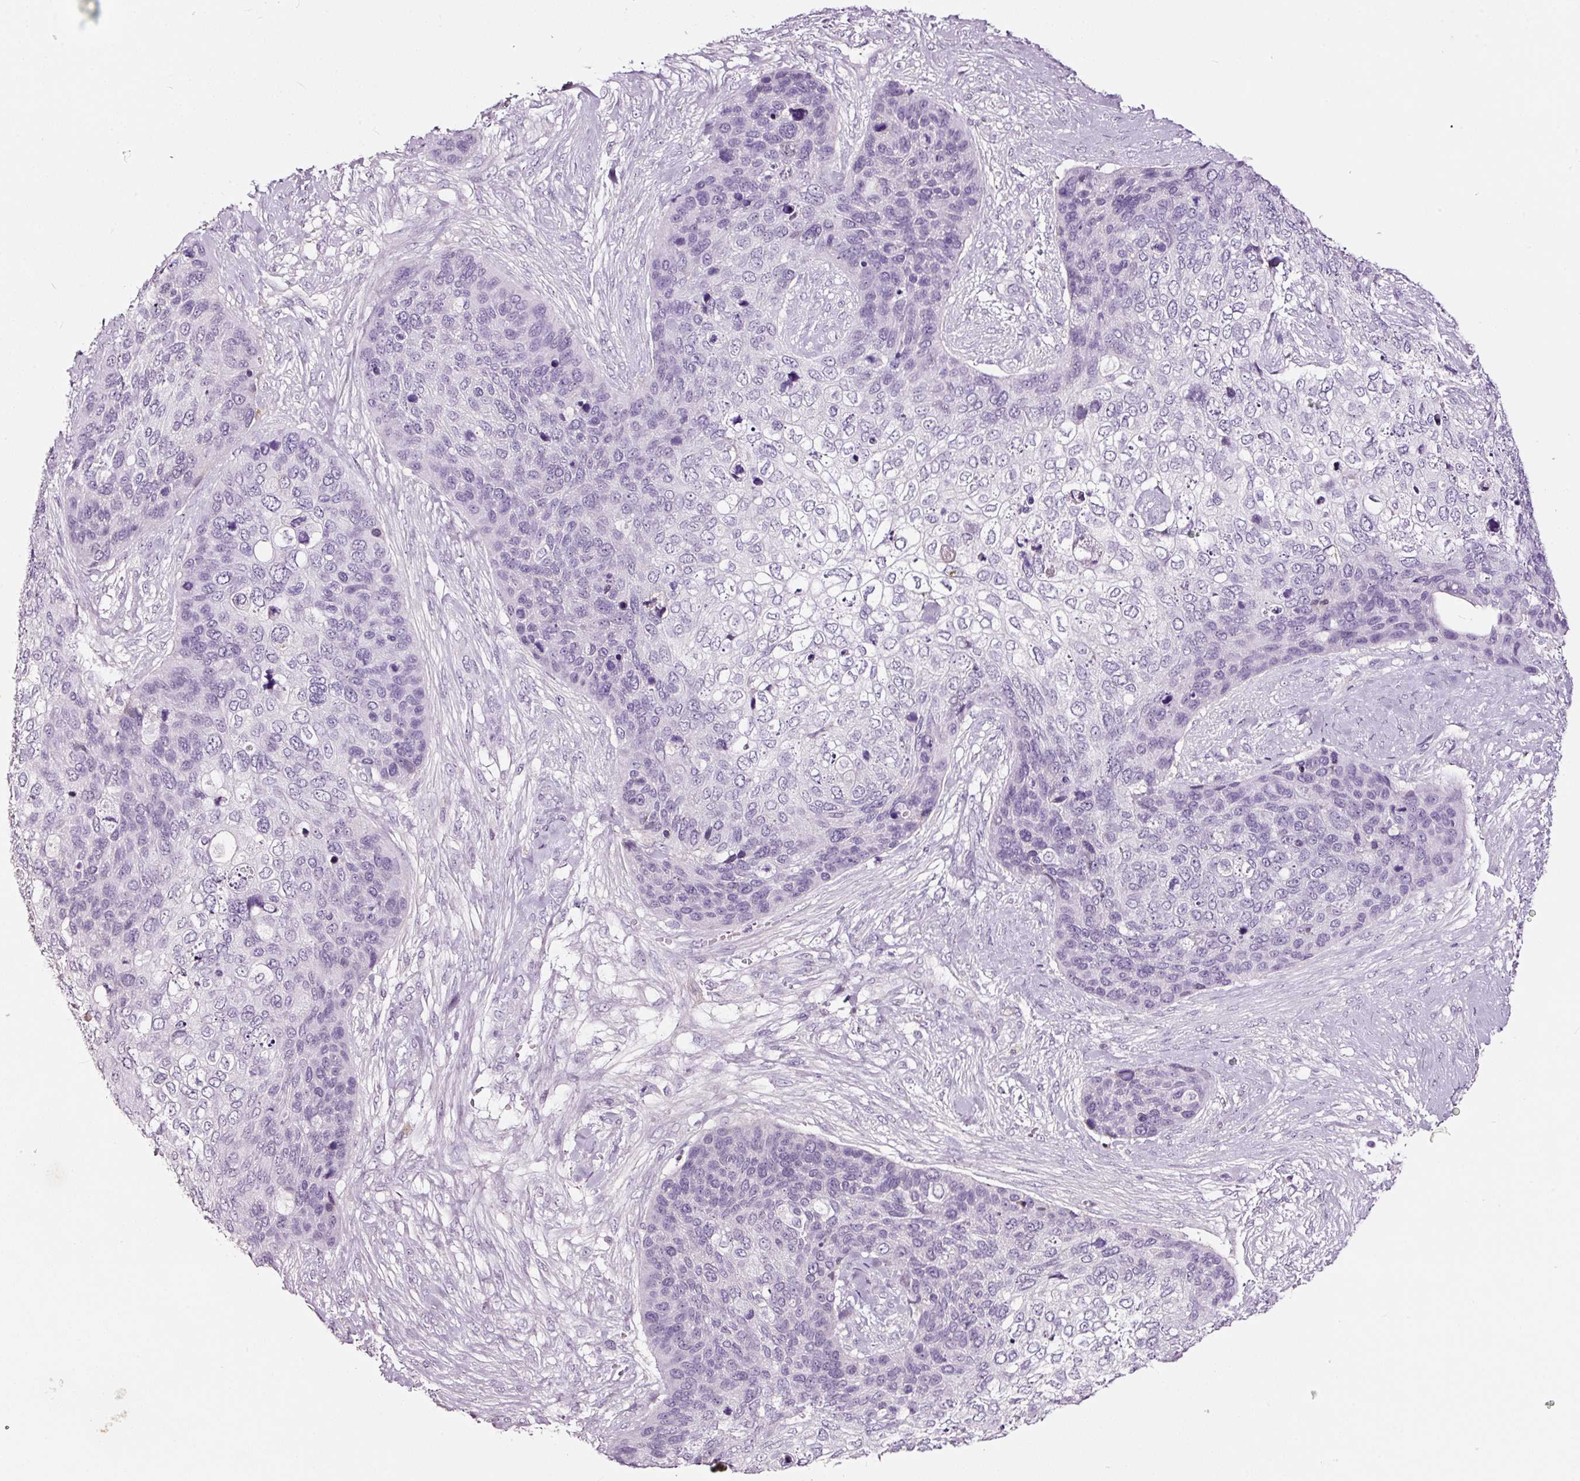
{"staining": {"intensity": "negative", "quantity": "none", "location": "none"}, "tissue": "skin cancer", "cell_type": "Tumor cells", "image_type": "cancer", "snomed": [{"axis": "morphology", "description": "Basal cell carcinoma"}, {"axis": "topography", "description": "Skin"}], "caption": "Human basal cell carcinoma (skin) stained for a protein using immunohistochemistry demonstrates no expression in tumor cells.", "gene": "LAMP3", "patient": {"sex": "female", "age": 74}}